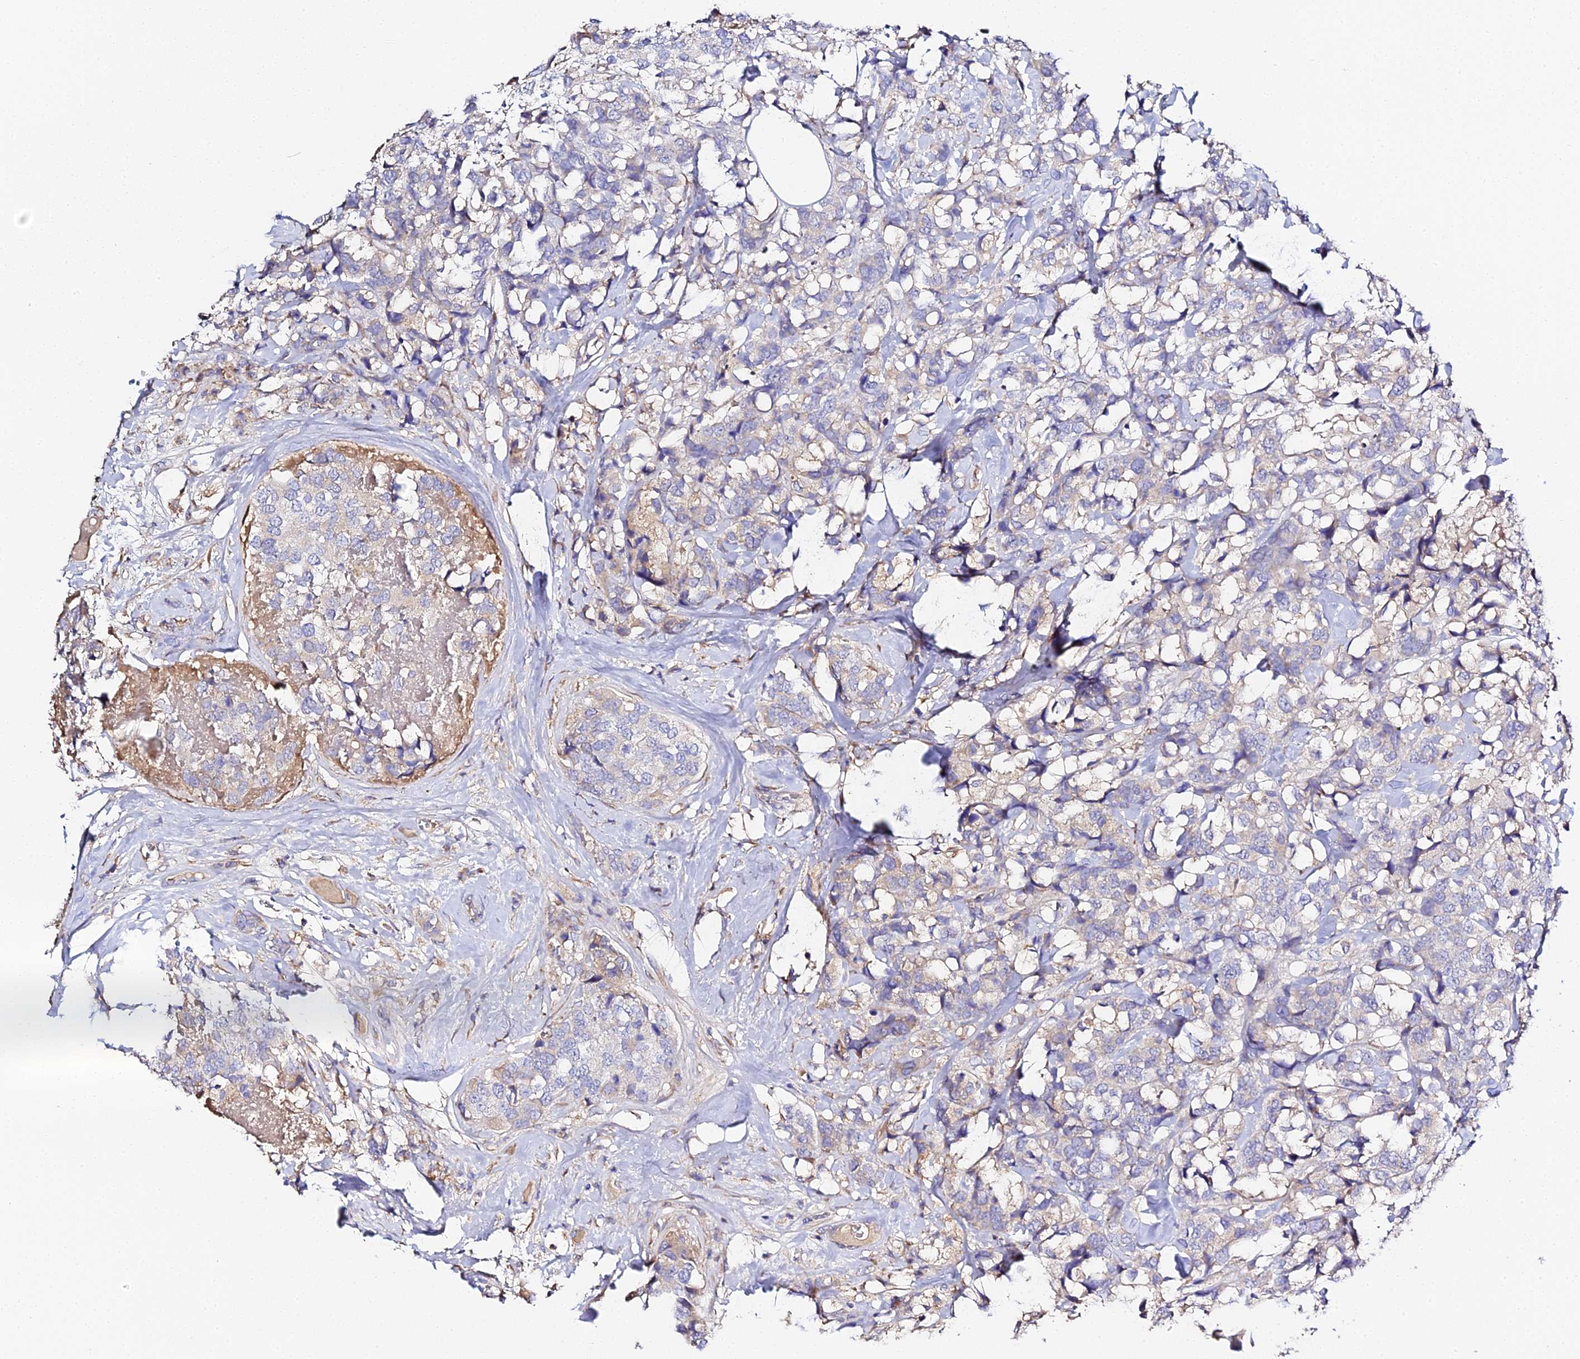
{"staining": {"intensity": "weak", "quantity": "<25%", "location": "cytoplasmic/membranous"}, "tissue": "breast cancer", "cell_type": "Tumor cells", "image_type": "cancer", "snomed": [{"axis": "morphology", "description": "Lobular carcinoma"}, {"axis": "topography", "description": "Breast"}], "caption": "High magnification brightfield microscopy of breast cancer stained with DAB (3,3'-diaminobenzidine) (brown) and counterstained with hematoxylin (blue): tumor cells show no significant positivity.", "gene": "SCX", "patient": {"sex": "female", "age": 59}}